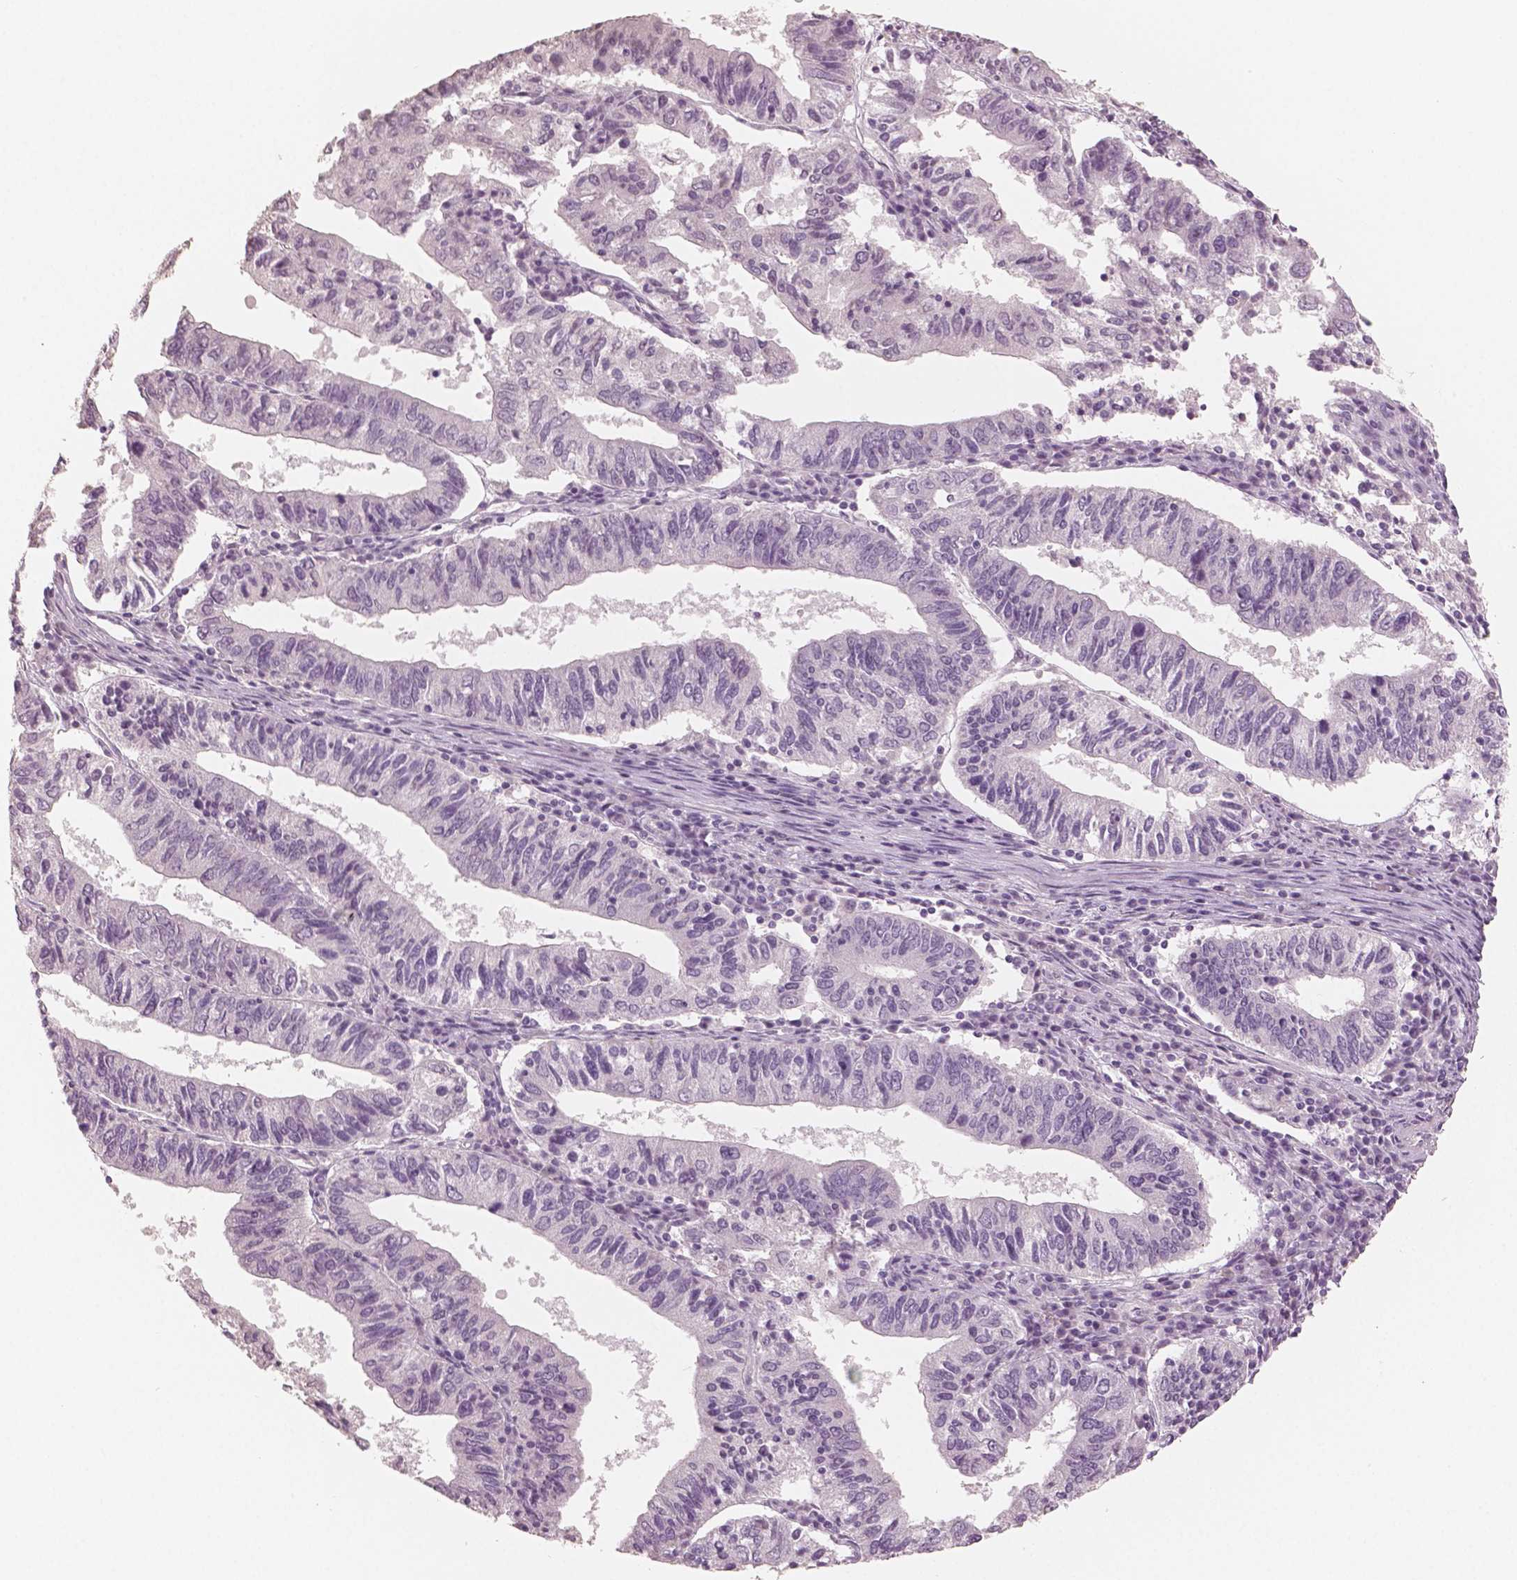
{"staining": {"intensity": "negative", "quantity": "none", "location": "none"}, "tissue": "endometrial cancer", "cell_type": "Tumor cells", "image_type": "cancer", "snomed": [{"axis": "morphology", "description": "Adenocarcinoma, NOS"}, {"axis": "topography", "description": "Endometrium"}], "caption": "This is an immunohistochemistry image of human endometrial cancer. There is no expression in tumor cells.", "gene": "NECAB2", "patient": {"sex": "female", "age": 82}}